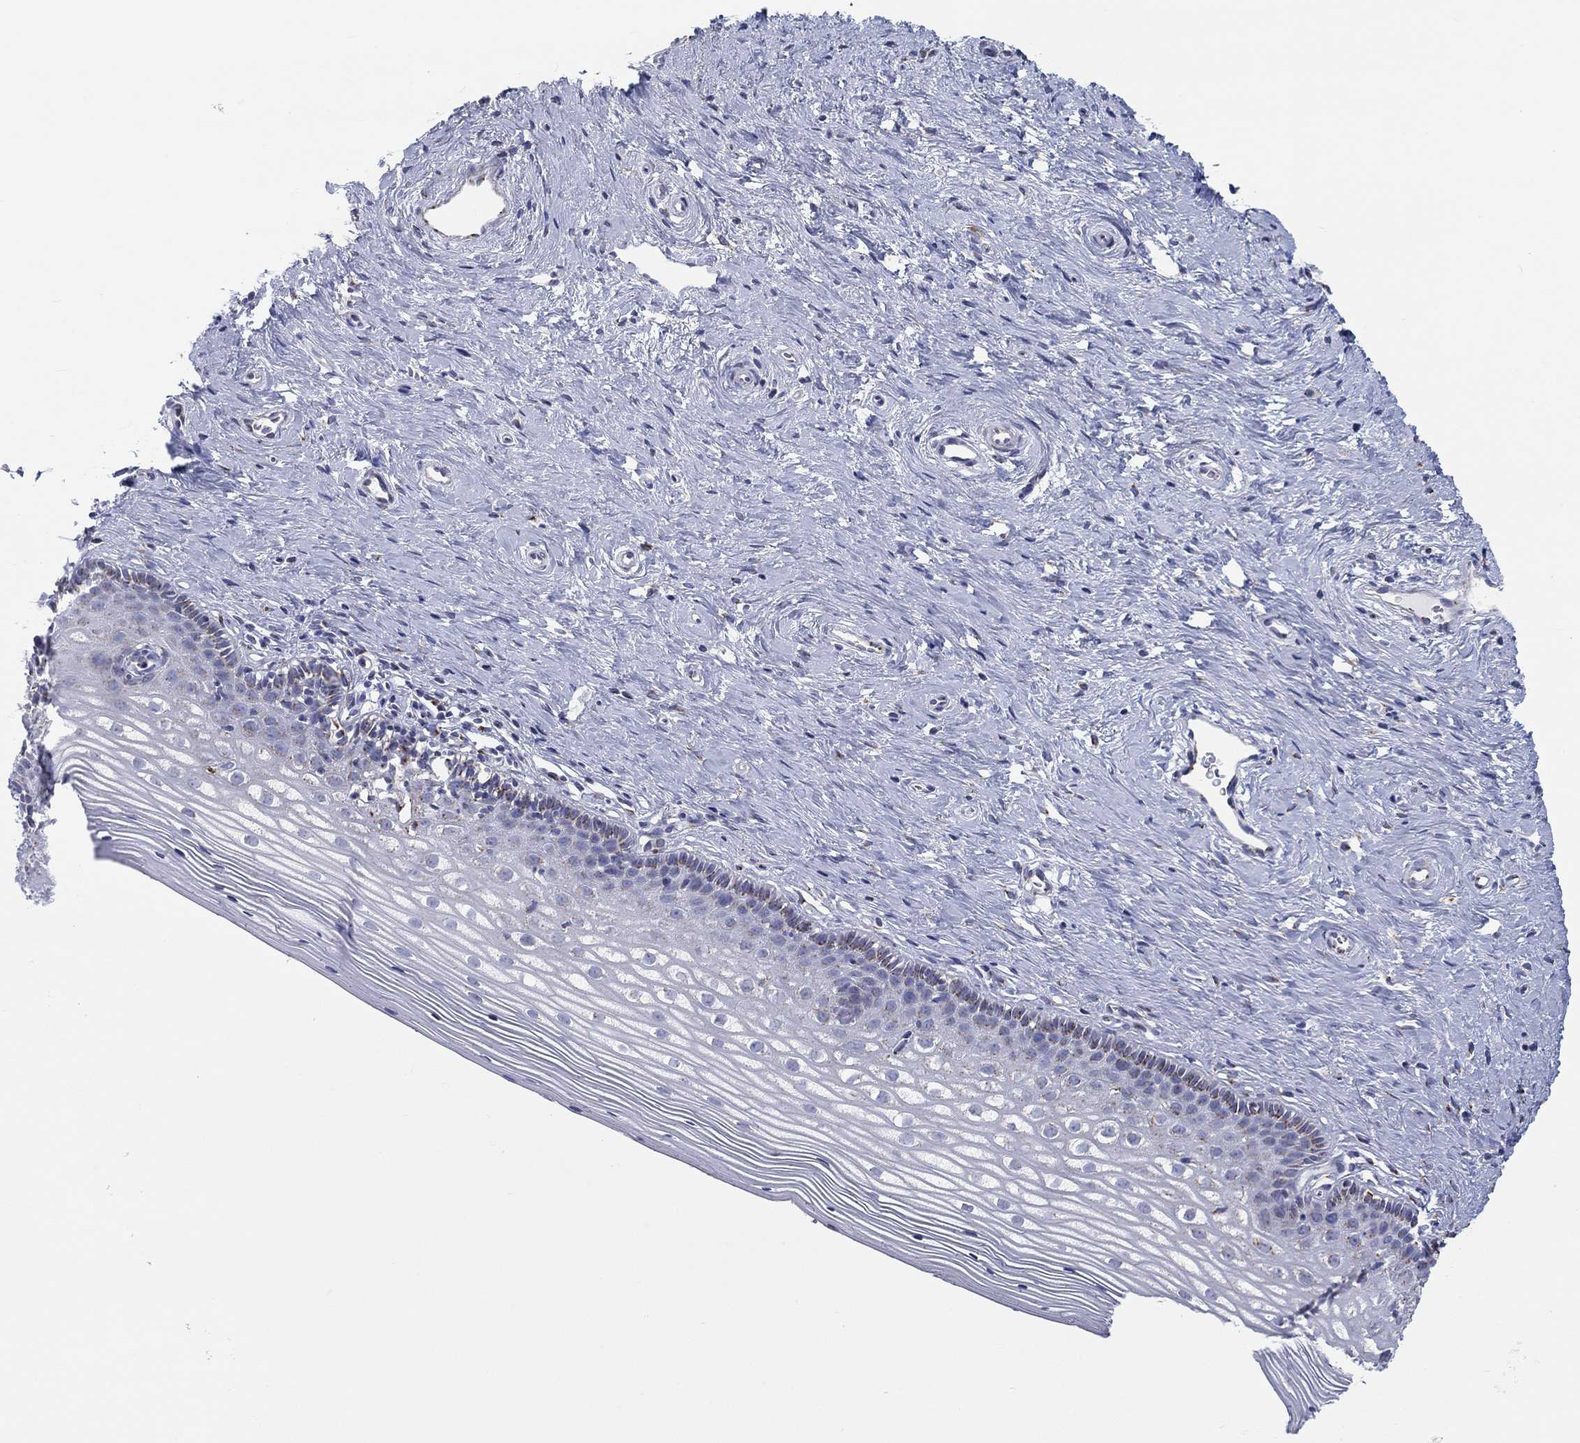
{"staining": {"intensity": "negative", "quantity": "none", "location": "none"}, "tissue": "cervix", "cell_type": "Glandular cells", "image_type": "normal", "snomed": [{"axis": "morphology", "description": "Normal tissue, NOS"}, {"axis": "topography", "description": "Cervix"}], "caption": "Benign cervix was stained to show a protein in brown. There is no significant expression in glandular cells. The staining is performed using DAB brown chromogen with nuclei counter-stained in using hematoxylin.", "gene": "LRRC4C", "patient": {"sex": "female", "age": 40}}